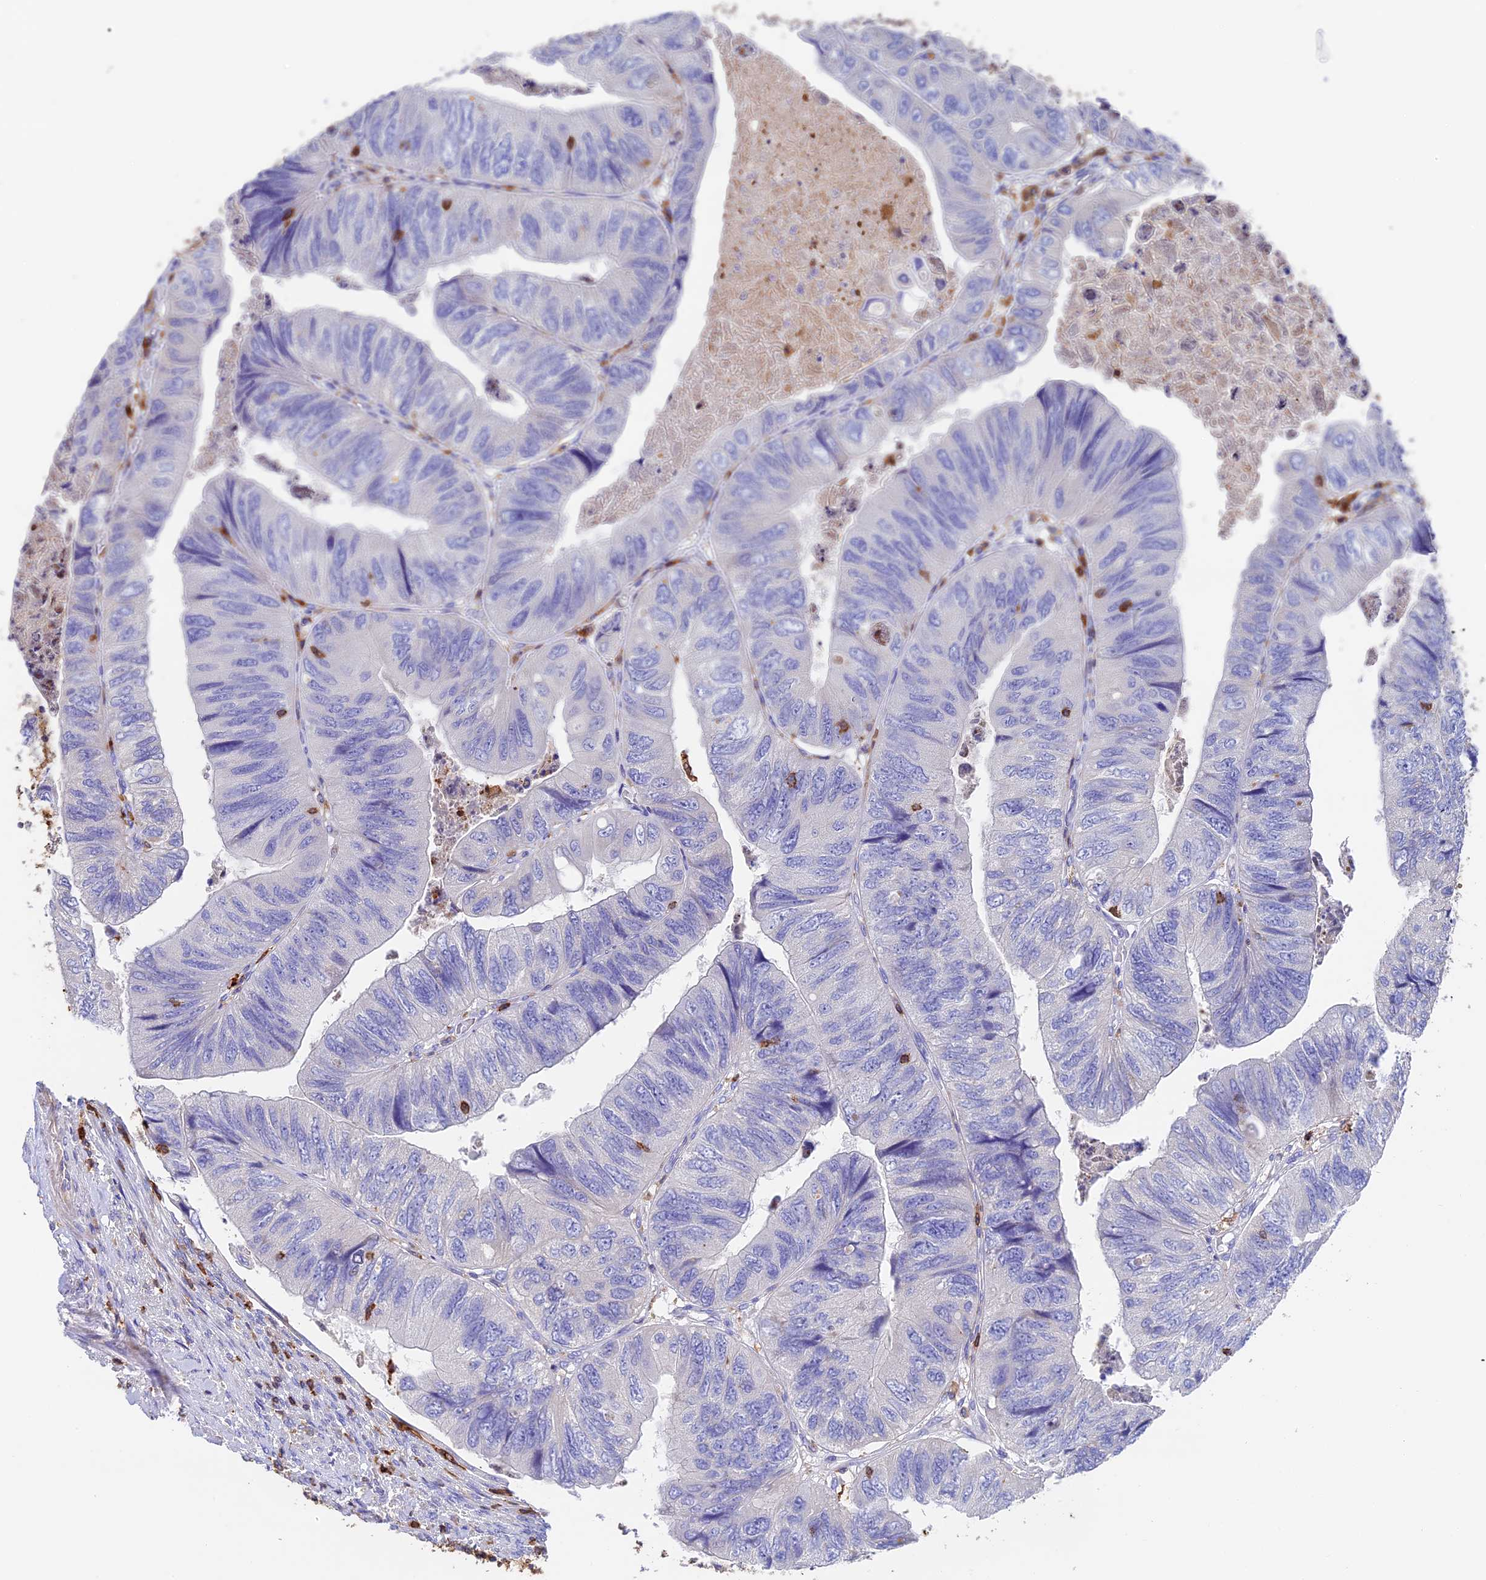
{"staining": {"intensity": "negative", "quantity": "none", "location": "none"}, "tissue": "colorectal cancer", "cell_type": "Tumor cells", "image_type": "cancer", "snomed": [{"axis": "morphology", "description": "Adenocarcinoma, NOS"}, {"axis": "topography", "description": "Rectum"}], "caption": "There is no significant staining in tumor cells of colorectal cancer.", "gene": "ADAT1", "patient": {"sex": "male", "age": 63}}